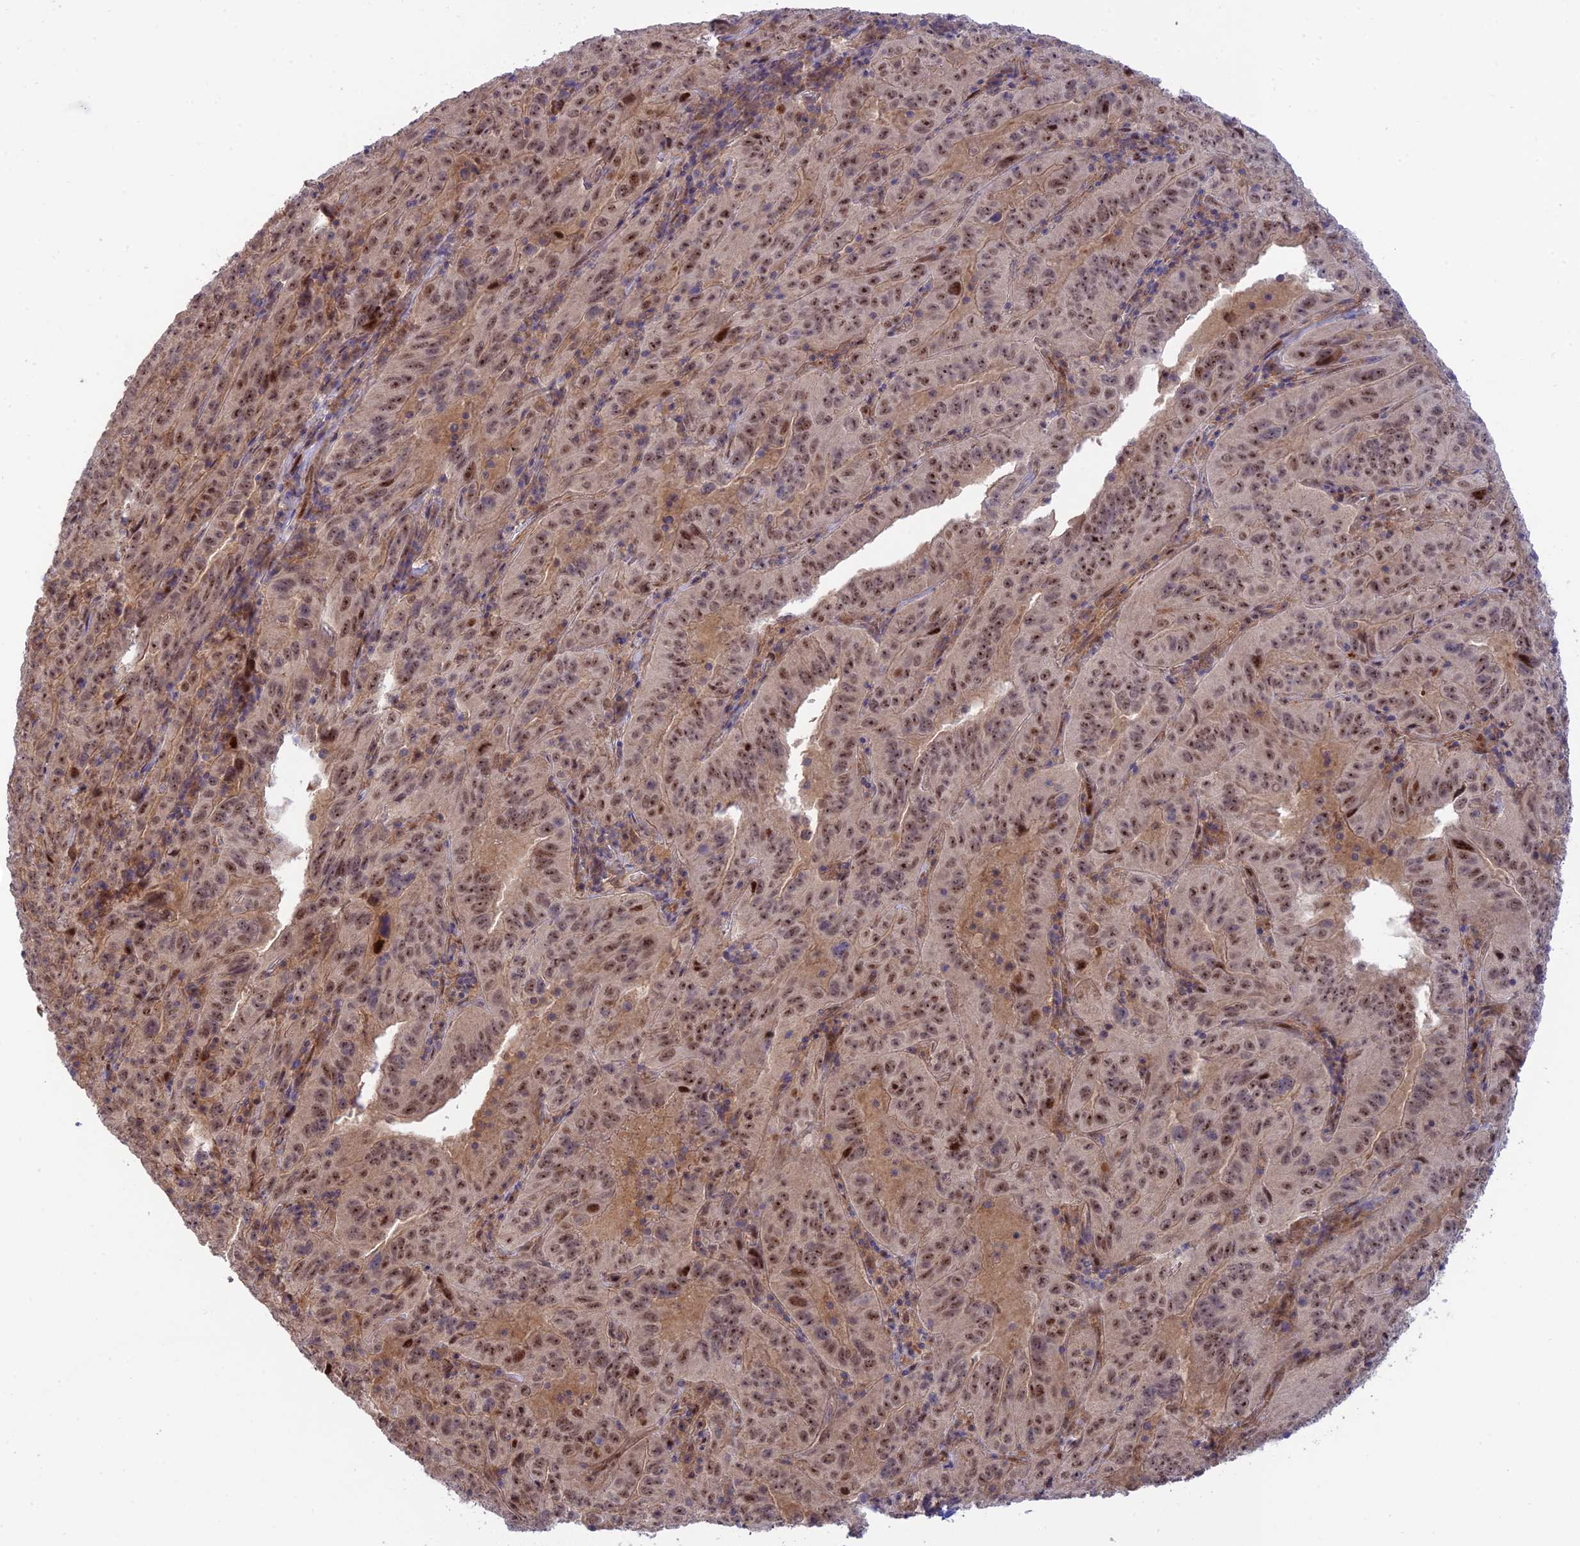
{"staining": {"intensity": "moderate", "quantity": ">75%", "location": "nuclear"}, "tissue": "pancreatic cancer", "cell_type": "Tumor cells", "image_type": "cancer", "snomed": [{"axis": "morphology", "description": "Adenocarcinoma, NOS"}, {"axis": "topography", "description": "Pancreas"}], "caption": "Pancreatic cancer stained with DAB IHC displays medium levels of moderate nuclear positivity in about >75% of tumor cells.", "gene": "ZNF584", "patient": {"sex": "male", "age": 63}}